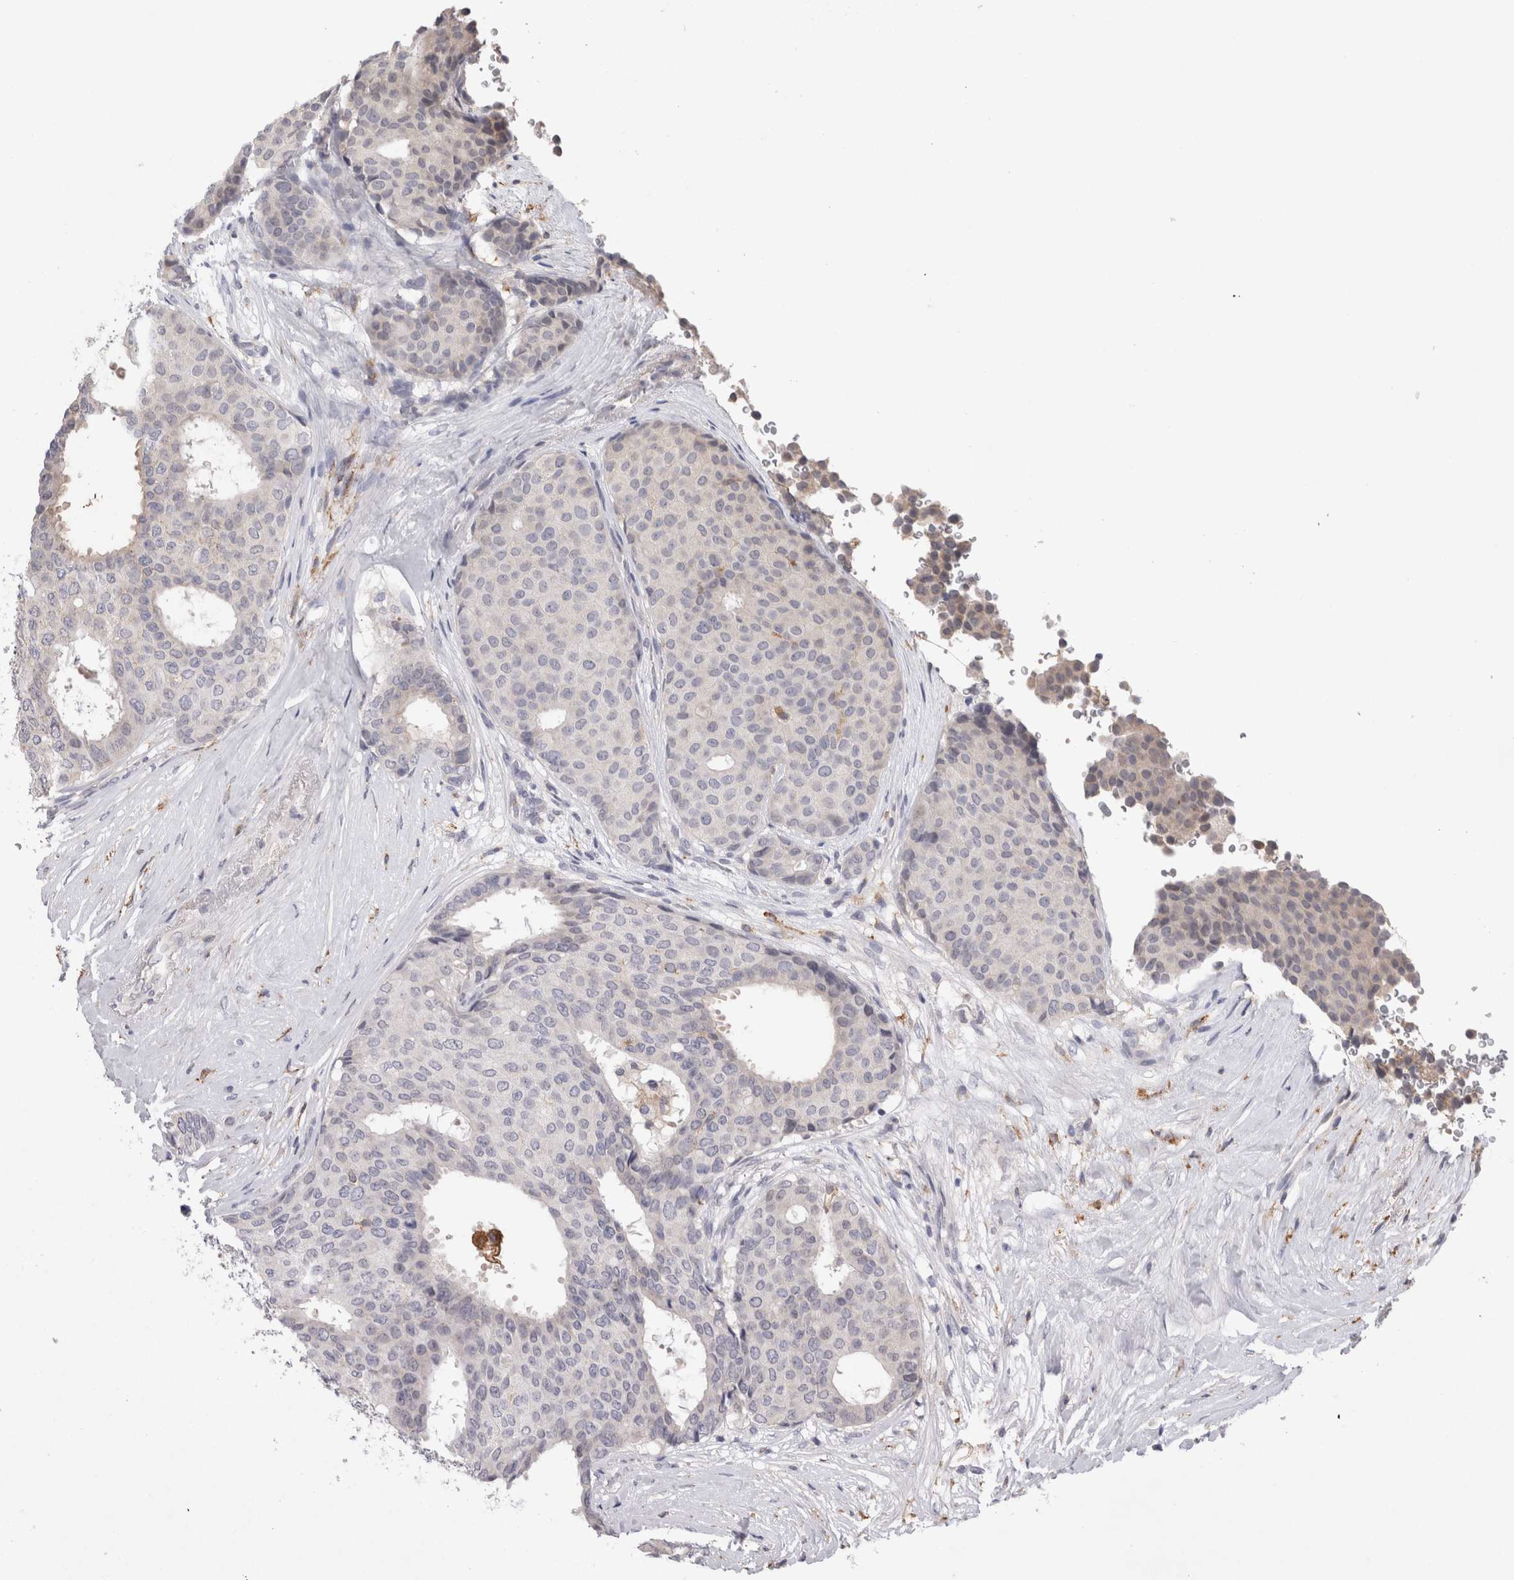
{"staining": {"intensity": "negative", "quantity": "none", "location": "none"}, "tissue": "breast cancer", "cell_type": "Tumor cells", "image_type": "cancer", "snomed": [{"axis": "morphology", "description": "Duct carcinoma"}, {"axis": "topography", "description": "Breast"}], "caption": "The immunohistochemistry (IHC) image has no significant staining in tumor cells of breast cancer tissue.", "gene": "VSIG4", "patient": {"sex": "female", "age": 75}}